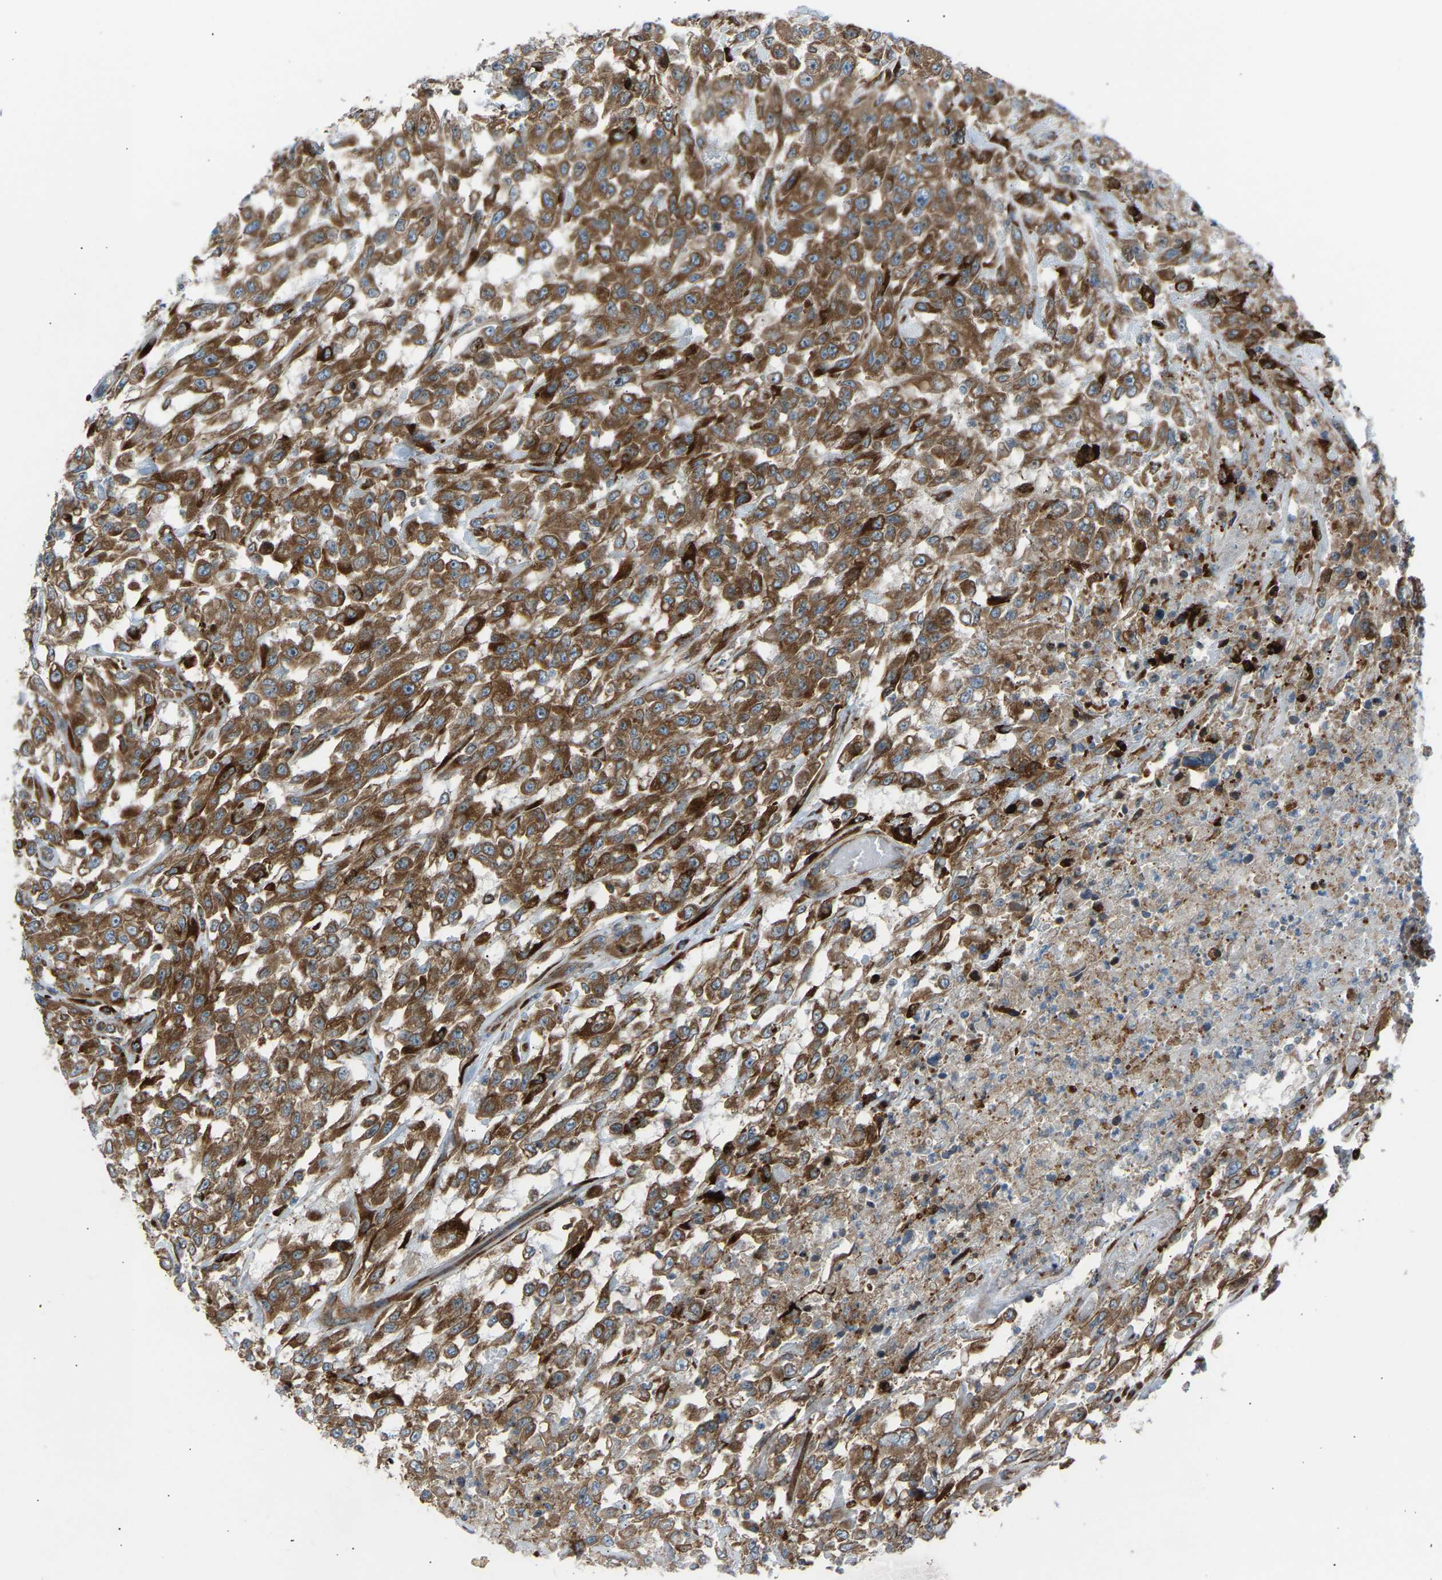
{"staining": {"intensity": "moderate", "quantity": ">75%", "location": "cytoplasmic/membranous"}, "tissue": "urothelial cancer", "cell_type": "Tumor cells", "image_type": "cancer", "snomed": [{"axis": "morphology", "description": "Urothelial carcinoma, High grade"}, {"axis": "topography", "description": "Urinary bladder"}], "caption": "Brown immunohistochemical staining in human high-grade urothelial carcinoma demonstrates moderate cytoplasmic/membranous positivity in approximately >75% of tumor cells.", "gene": "VPS41", "patient": {"sex": "male", "age": 46}}